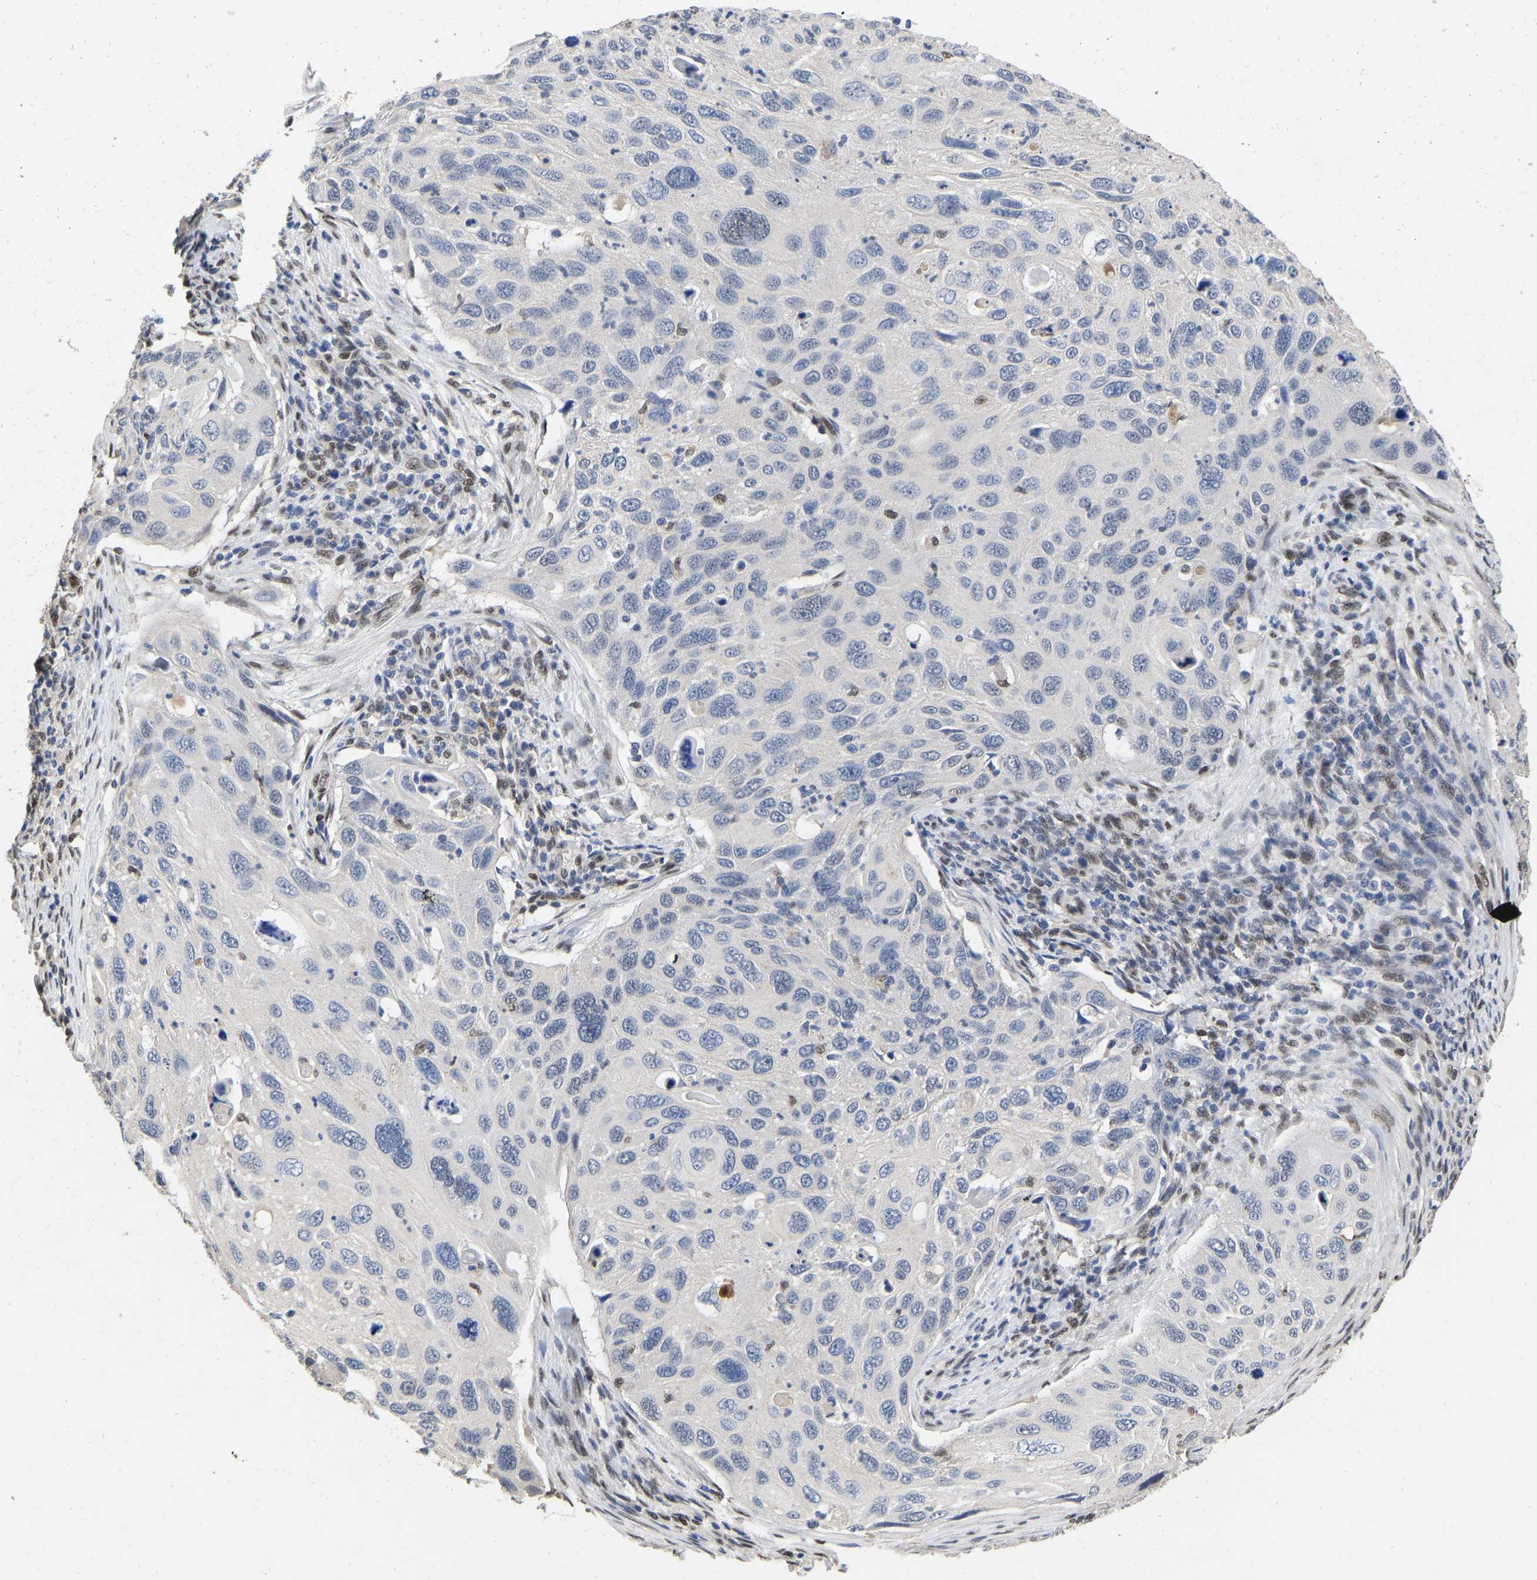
{"staining": {"intensity": "weak", "quantity": "<25%", "location": "nuclear"}, "tissue": "cervical cancer", "cell_type": "Tumor cells", "image_type": "cancer", "snomed": [{"axis": "morphology", "description": "Squamous cell carcinoma, NOS"}, {"axis": "topography", "description": "Cervix"}], "caption": "The photomicrograph reveals no significant staining in tumor cells of cervical squamous cell carcinoma.", "gene": "QKI", "patient": {"sex": "female", "age": 70}}